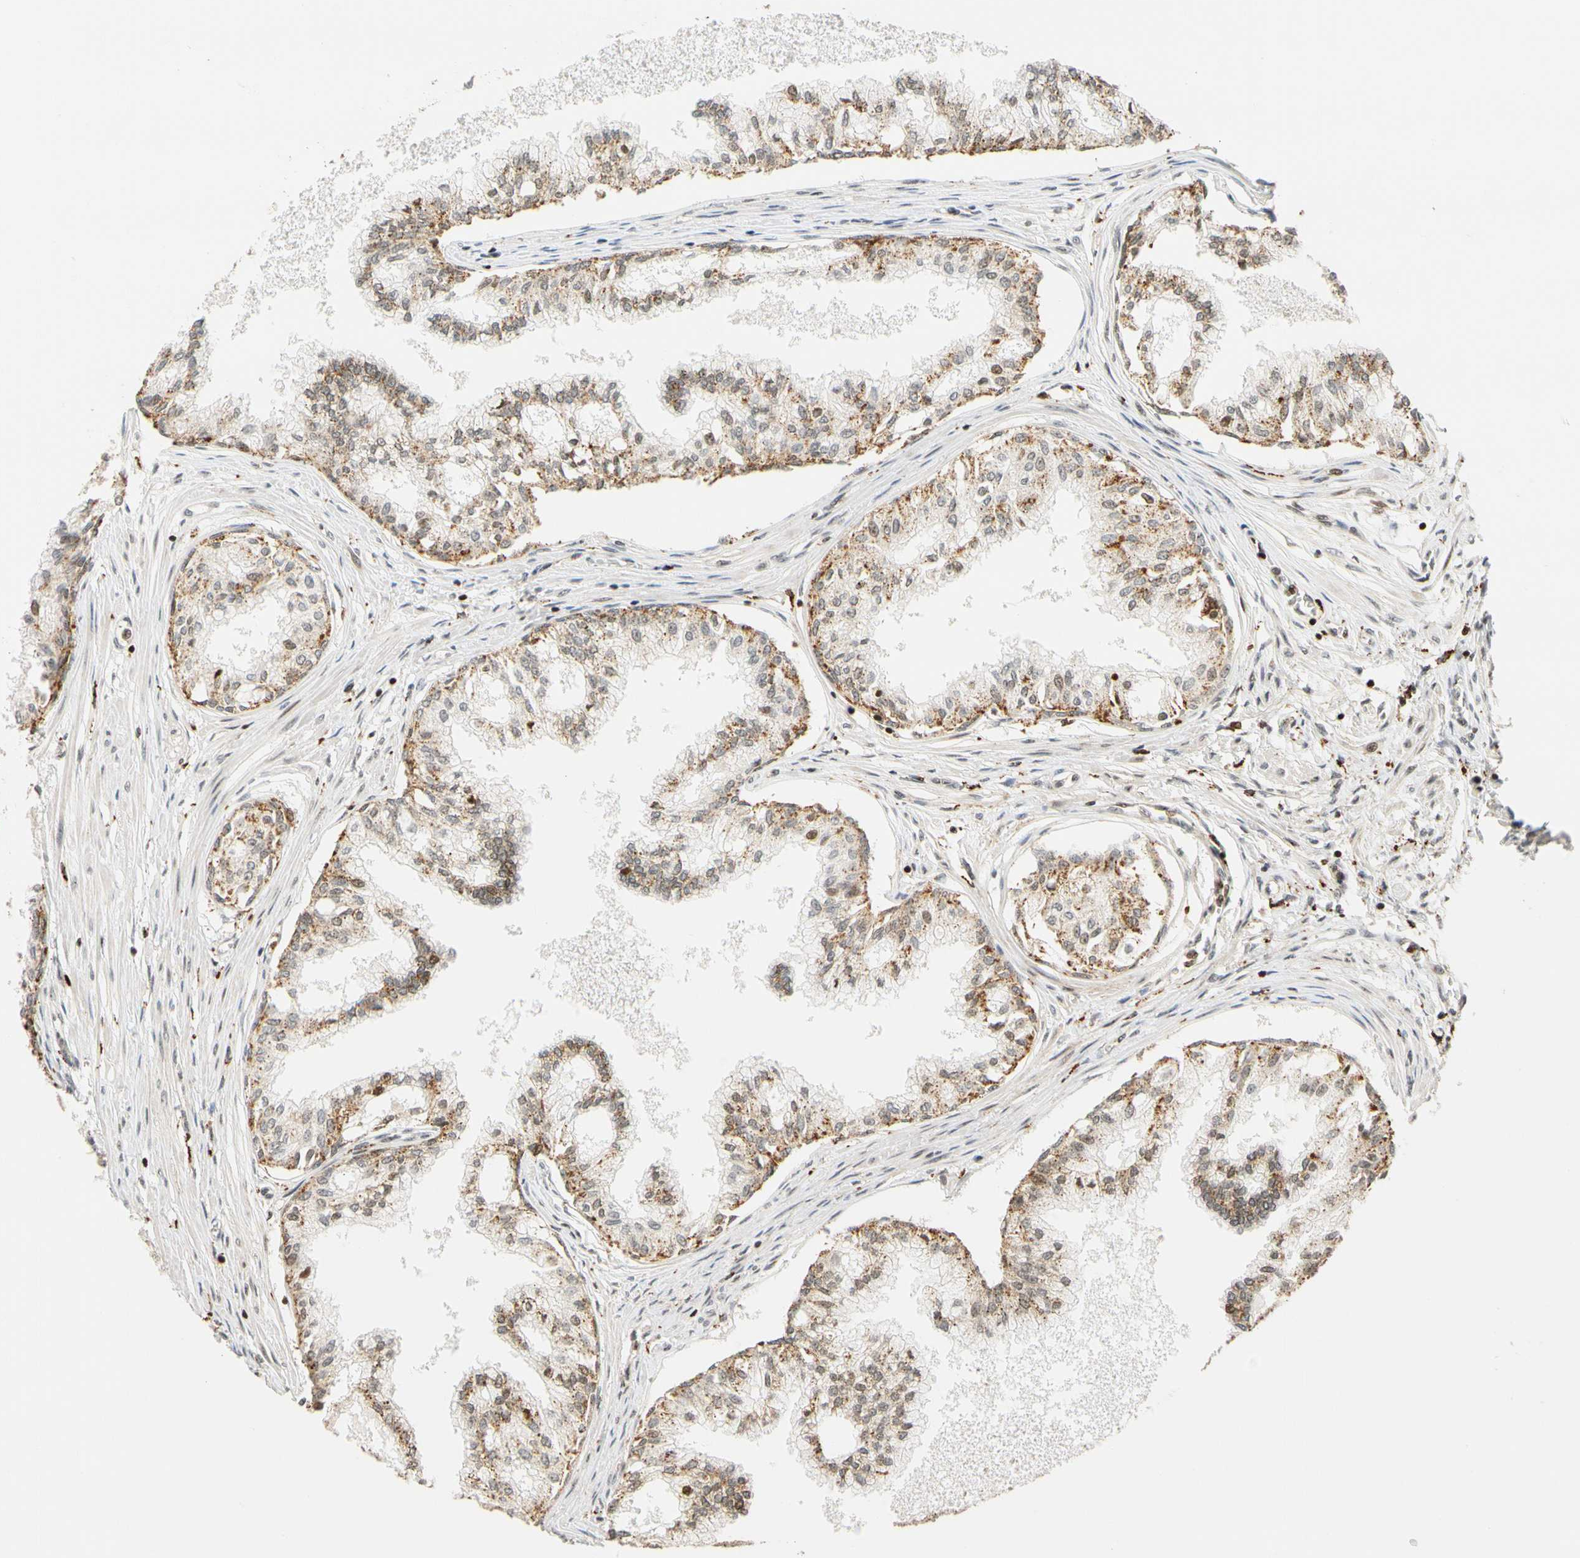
{"staining": {"intensity": "moderate", "quantity": "25%-75%", "location": "cytoplasmic/membranous,nuclear"}, "tissue": "prostate", "cell_type": "Glandular cells", "image_type": "normal", "snomed": [{"axis": "morphology", "description": "Normal tissue, NOS"}, {"axis": "topography", "description": "Prostate"}, {"axis": "topography", "description": "Seminal veicle"}], "caption": "The immunohistochemical stain labels moderate cytoplasmic/membranous,nuclear positivity in glandular cells of unremarkable prostate.", "gene": "CDK7", "patient": {"sex": "male", "age": 60}}